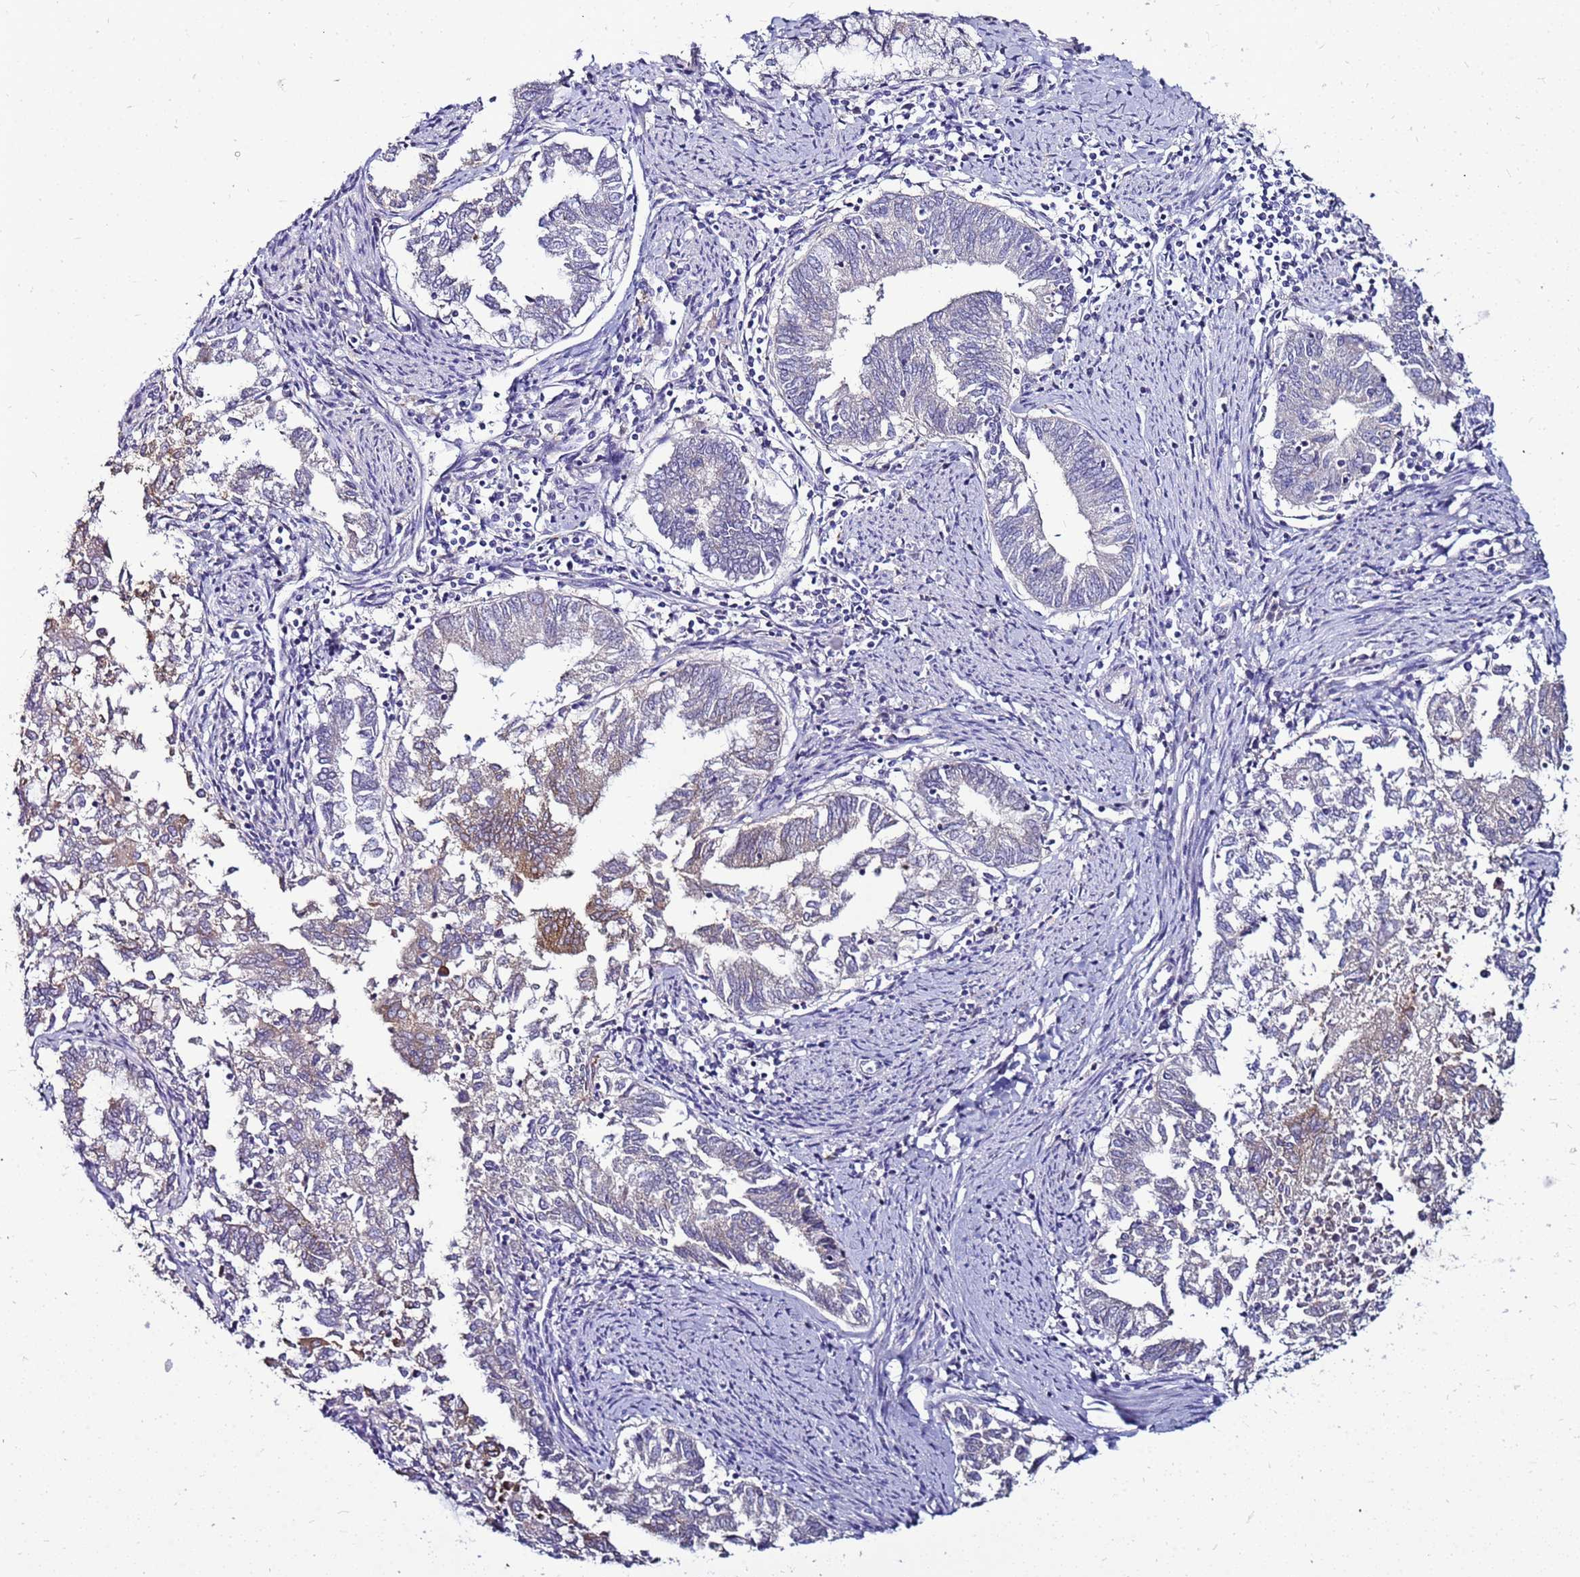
{"staining": {"intensity": "moderate", "quantity": "<25%", "location": "cytoplasmic/membranous"}, "tissue": "endometrial cancer", "cell_type": "Tumor cells", "image_type": "cancer", "snomed": [{"axis": "morphology", "description": "Adenocarcinoma, NOS"}, {"axis": "topography", "description": "Endometrium"}], "caption": "The photomicrograph shows staining of endometrial cancer, revealing moderate cytoplasmic/membranous protein positivity (brown color) within tumor cells.", "gene": "SLC44A3", "patient": {"sex": "female", "age": 79}}